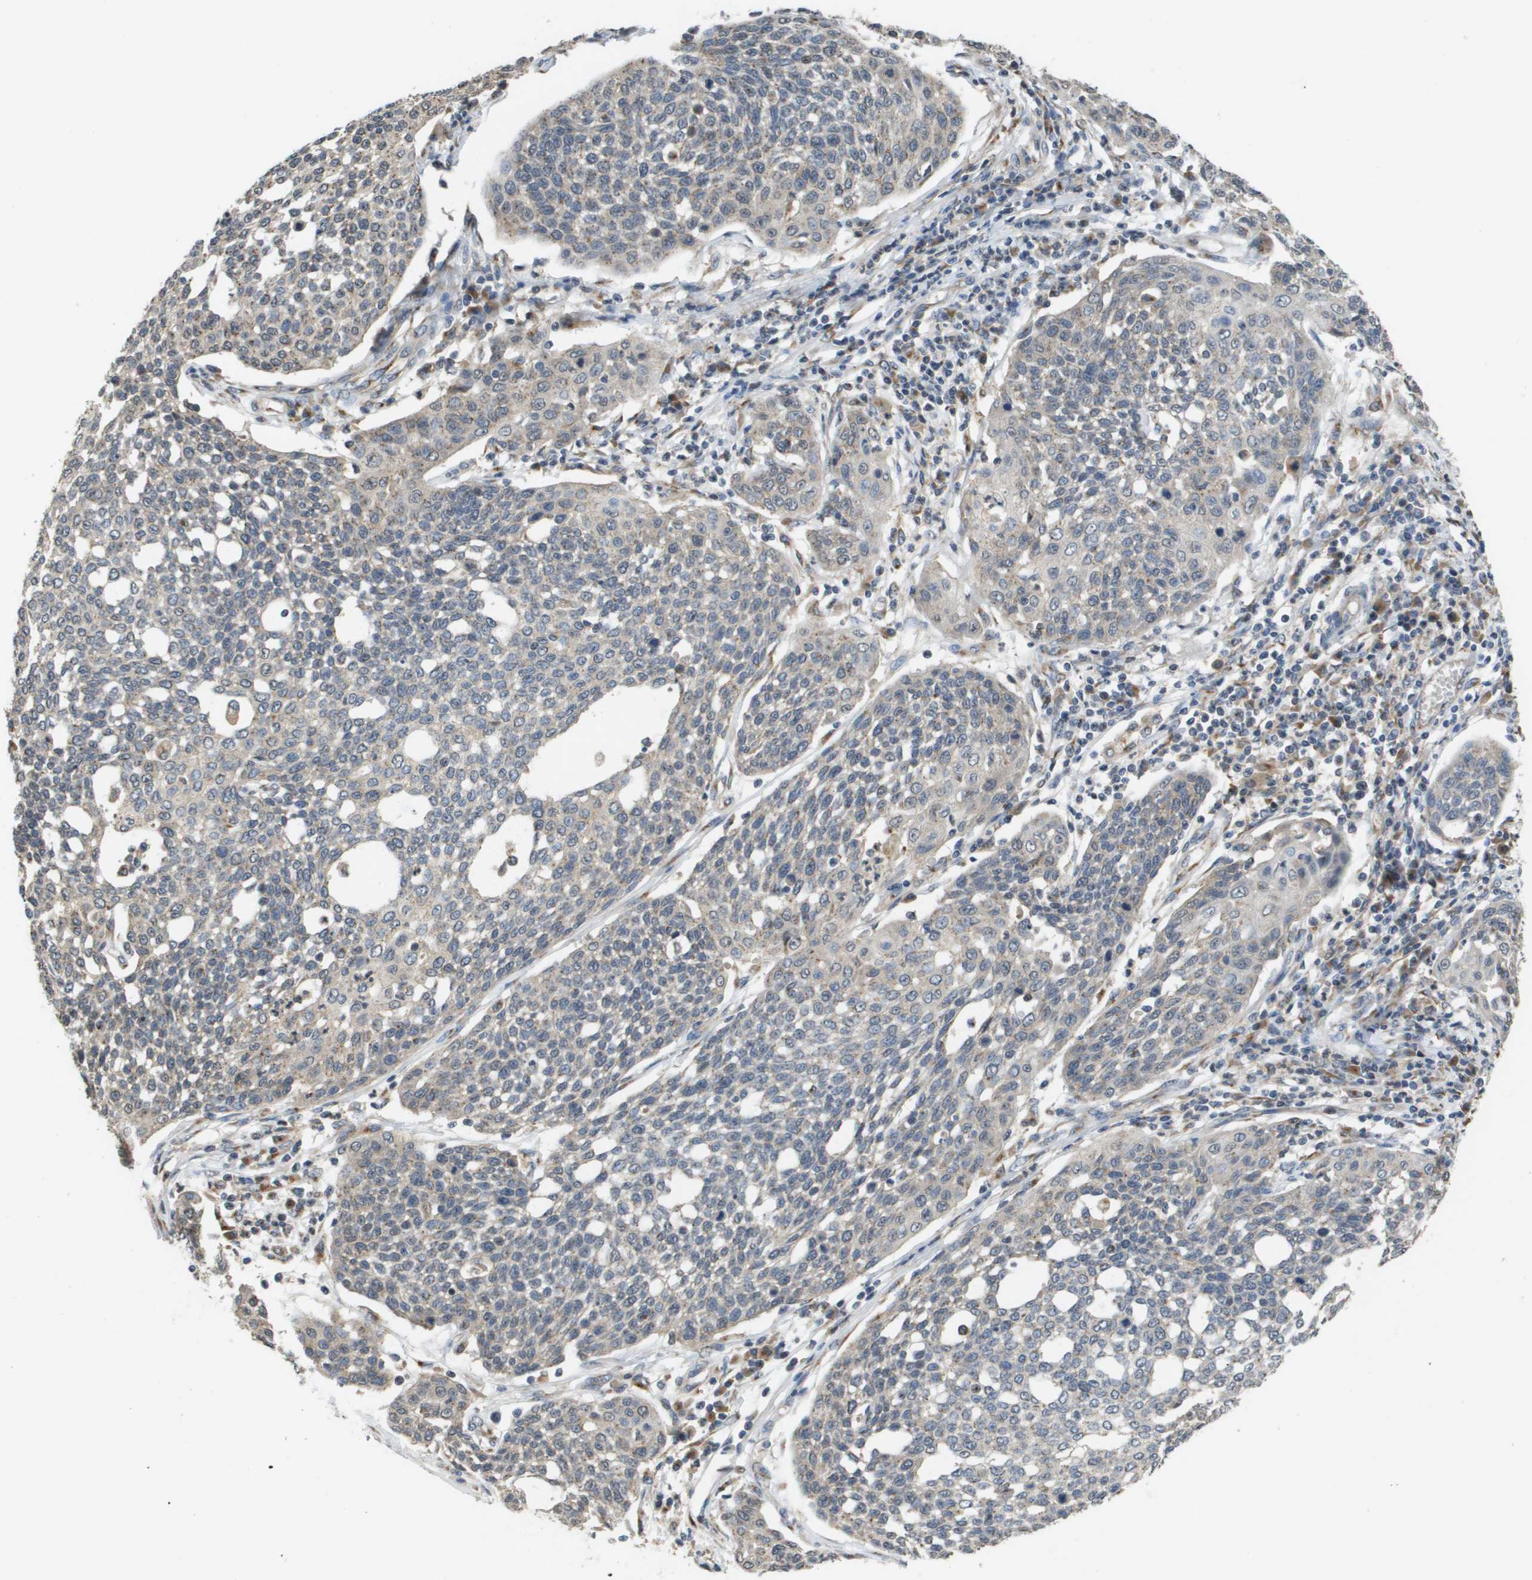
{"staining": {"intensity": "weak", "quantity": "<25%", "location": "cytoplasmic/membranous"}, "tissue": "cervical cancer", "cell_type": "Tumor cells", "image_type": "cancer", "snomed": [{"axis": "morphology", "description": "Squamous cell carcinoma, NOS"}, {"axis": "topography", "description": "Cervix"}], "caption": "The immunohistochemistry photomicrograph has no significant expression in tumor cells of cervical cancer (squamous cell carcinoma) tissue. Brightfield microscopy of immunohistochemistry stained with DAB (brown) and hematoxylin (blue), captured at high magnification.", "gene": "PCK1", "patient": {"sex": "female", "age": 34}}